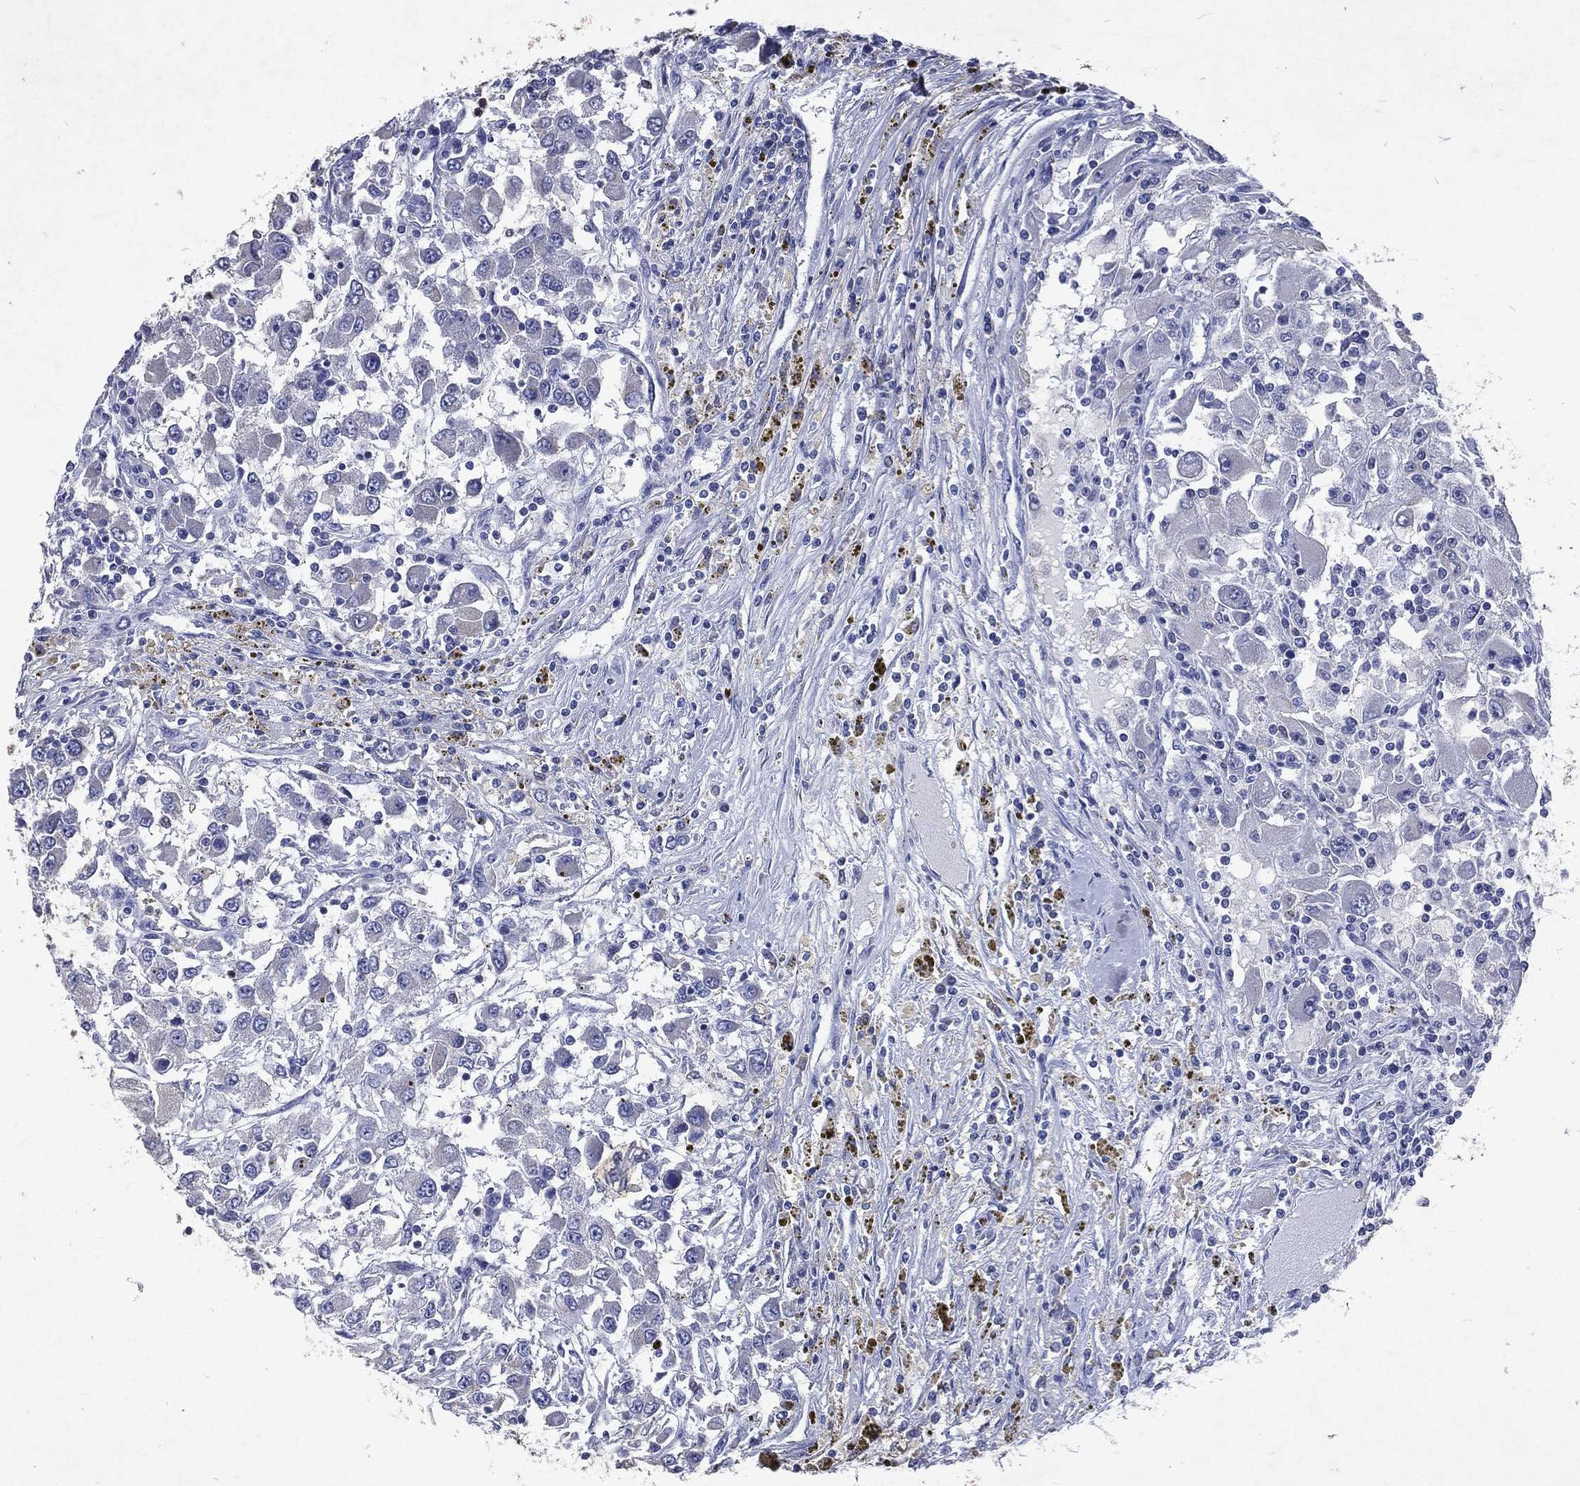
{"staining": {"intensity": "negative", "quantity": "none", "location": "none"}, "tissue": "renal cancer", "cell_type": "Tumor cells", "image_type": "cancer", "snomed": [{"axis": "morphology", "description": "Adenocarcinoma, NOS"}, {"axis": "topography", "description": "Kidney"}], "caption": "Immunohistochemistry (IHC) of renal cancer reveals no staining in tumor cells.", "gene": "SLC34A2", "patient": {"sex": "female", "age": 67}}